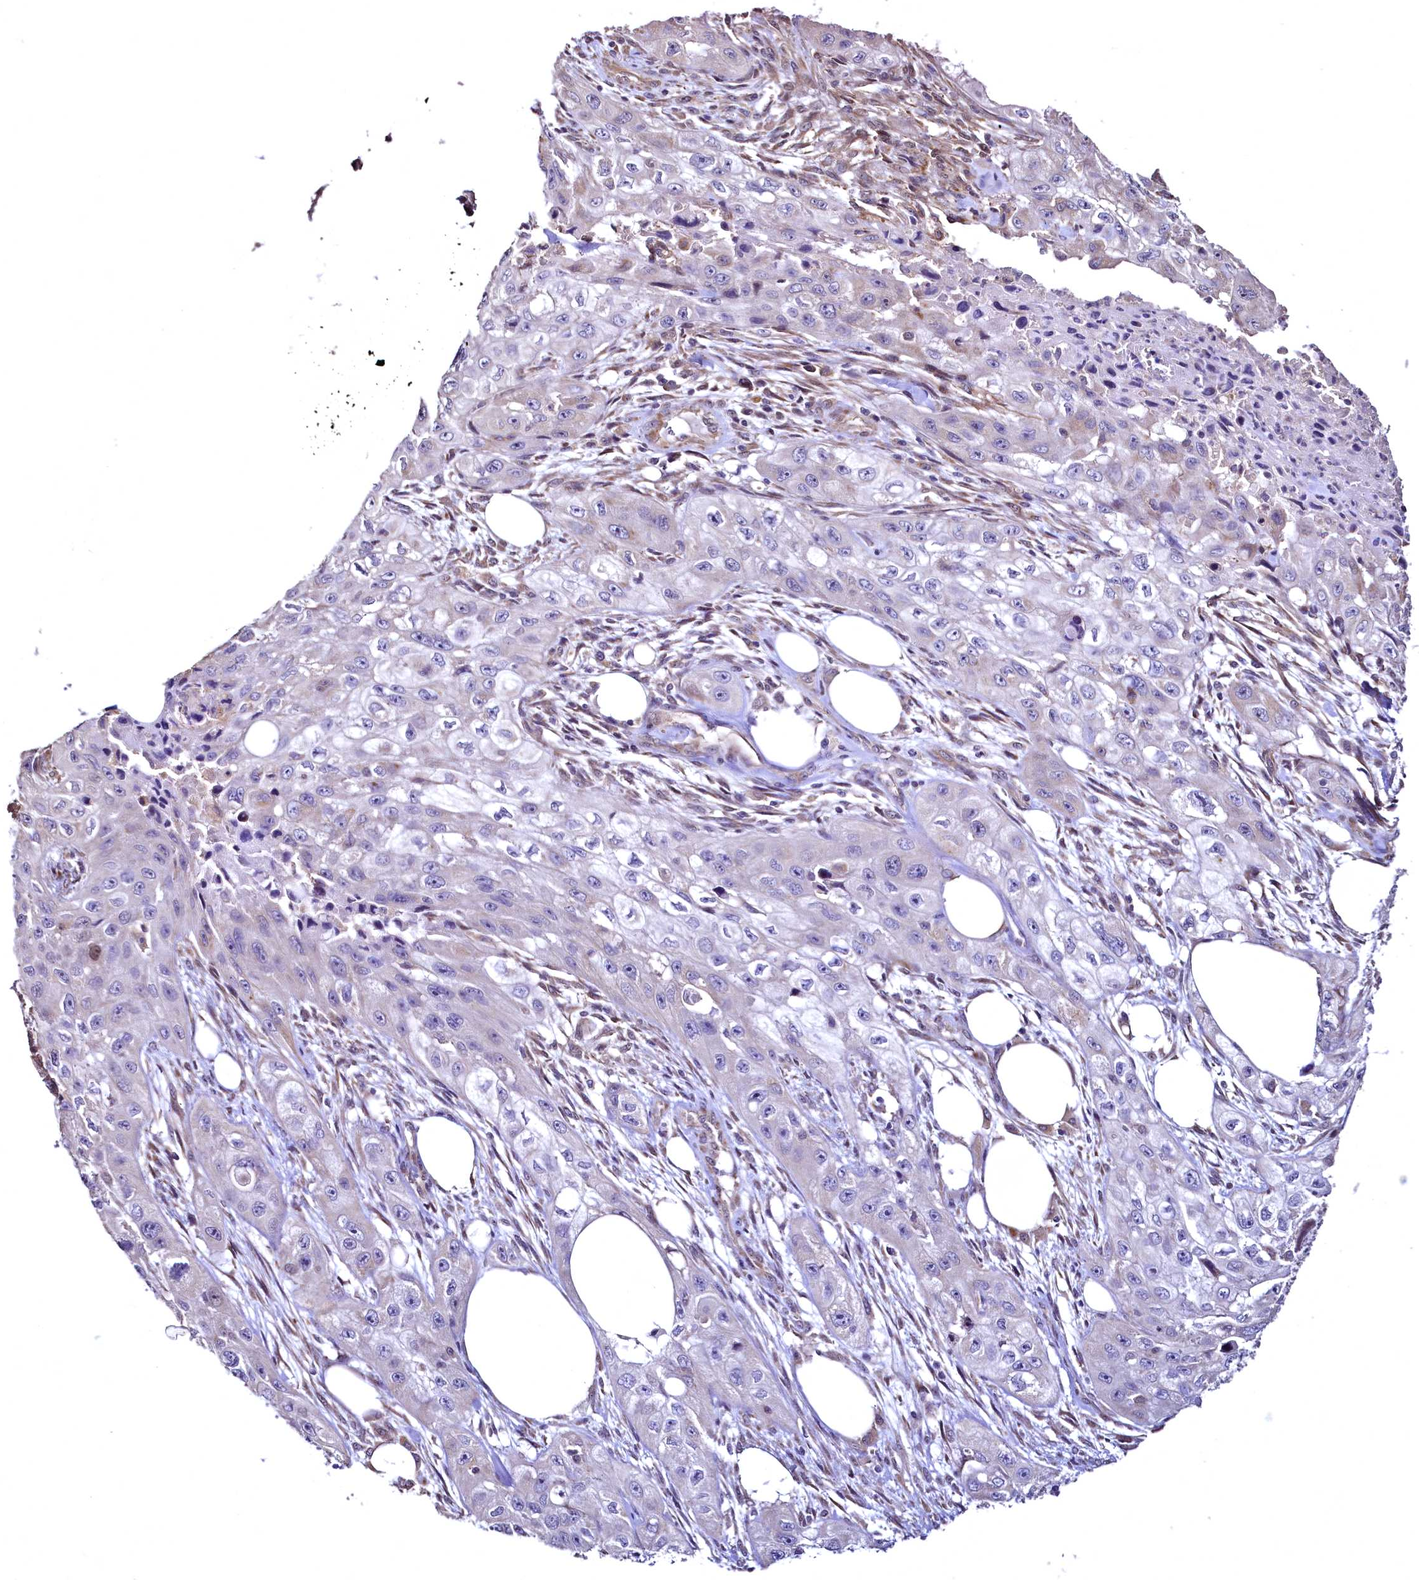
{"staining": {"intensity": "negative", "quantity": "none", "location": "none"}, "tissue": "skin cancer", "cell_type": "Tumor cells", "image_type": "cancer", "snomed": [{"axis": "morphology", "description": "Squamous cell carcinoma, NOS"}, {"axis": "topography", "description": "Skin"}, {"axis": "topography", "description": "Subcutis"}], "caption": "Skin squamous cell carcinoma was stained to show a protein in brown. There is no significant staining in tumor cells. The staining is performed using DAB brown chromogen with nuclei counter-stained in using hematoxylin.", "gene": "TBCEL", "patient": {"sex": "male", "age": 73}}